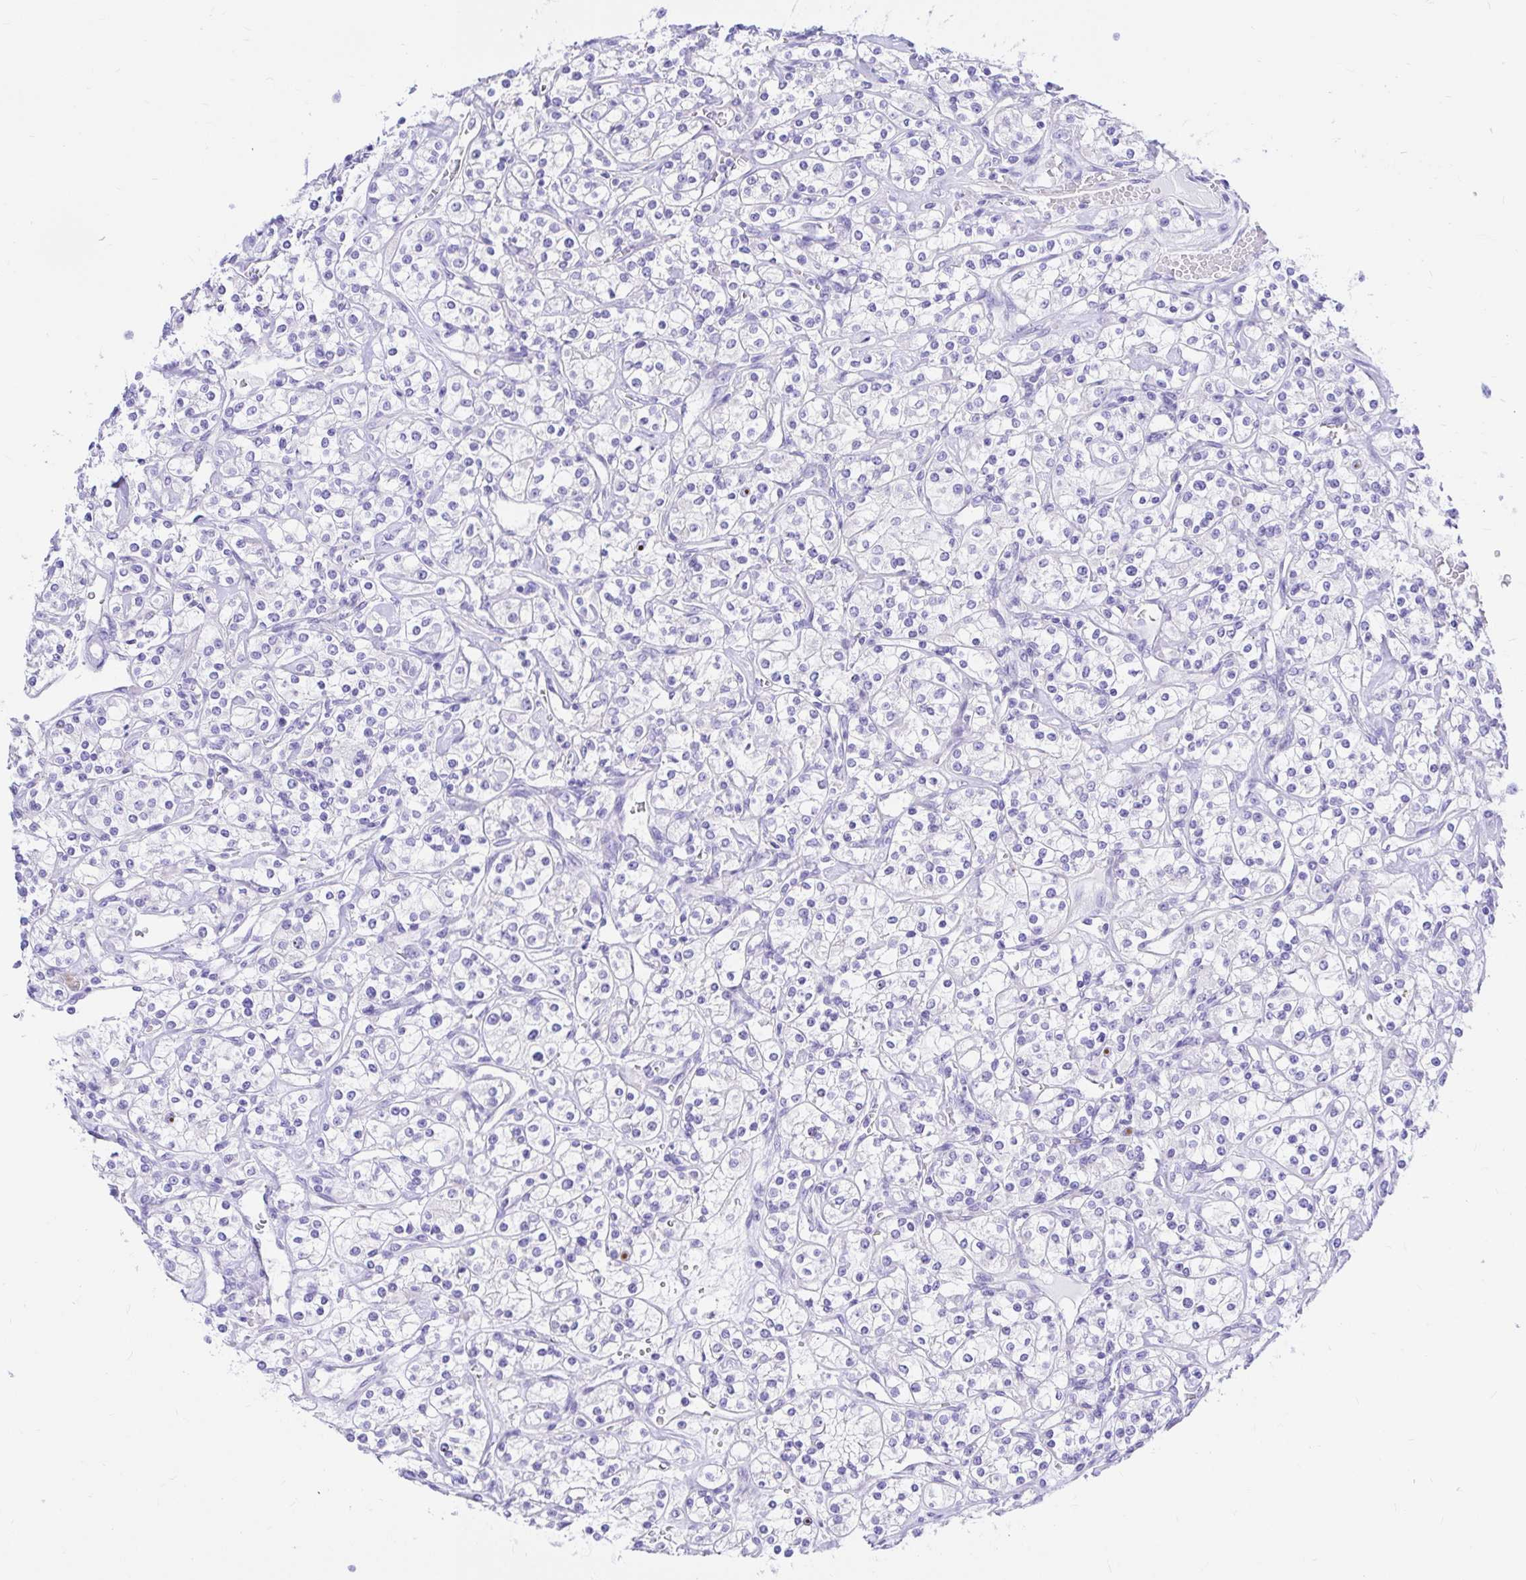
{"staining": {"intensity": "negative", "quantity": "none", "location": "none"}, "tissue": "renal cancer", "cell_type": "Tumor cells", "image_type": "cancer", "snomed": [{"axis": "morphology", "description": "Adenocarcinoma, NOS"}, {"axis": "topography", "description": "Kidney"}], "caption": "The image demonstrates no significant staining in tumor cells of renal adenocarcinoma. (DAB (3,3'-diaminobenzidine) IHC visualized using brightfield microscopy, high magnification).", "gene": "BACE2", "patient": {"sex": "male", "age": 77}}